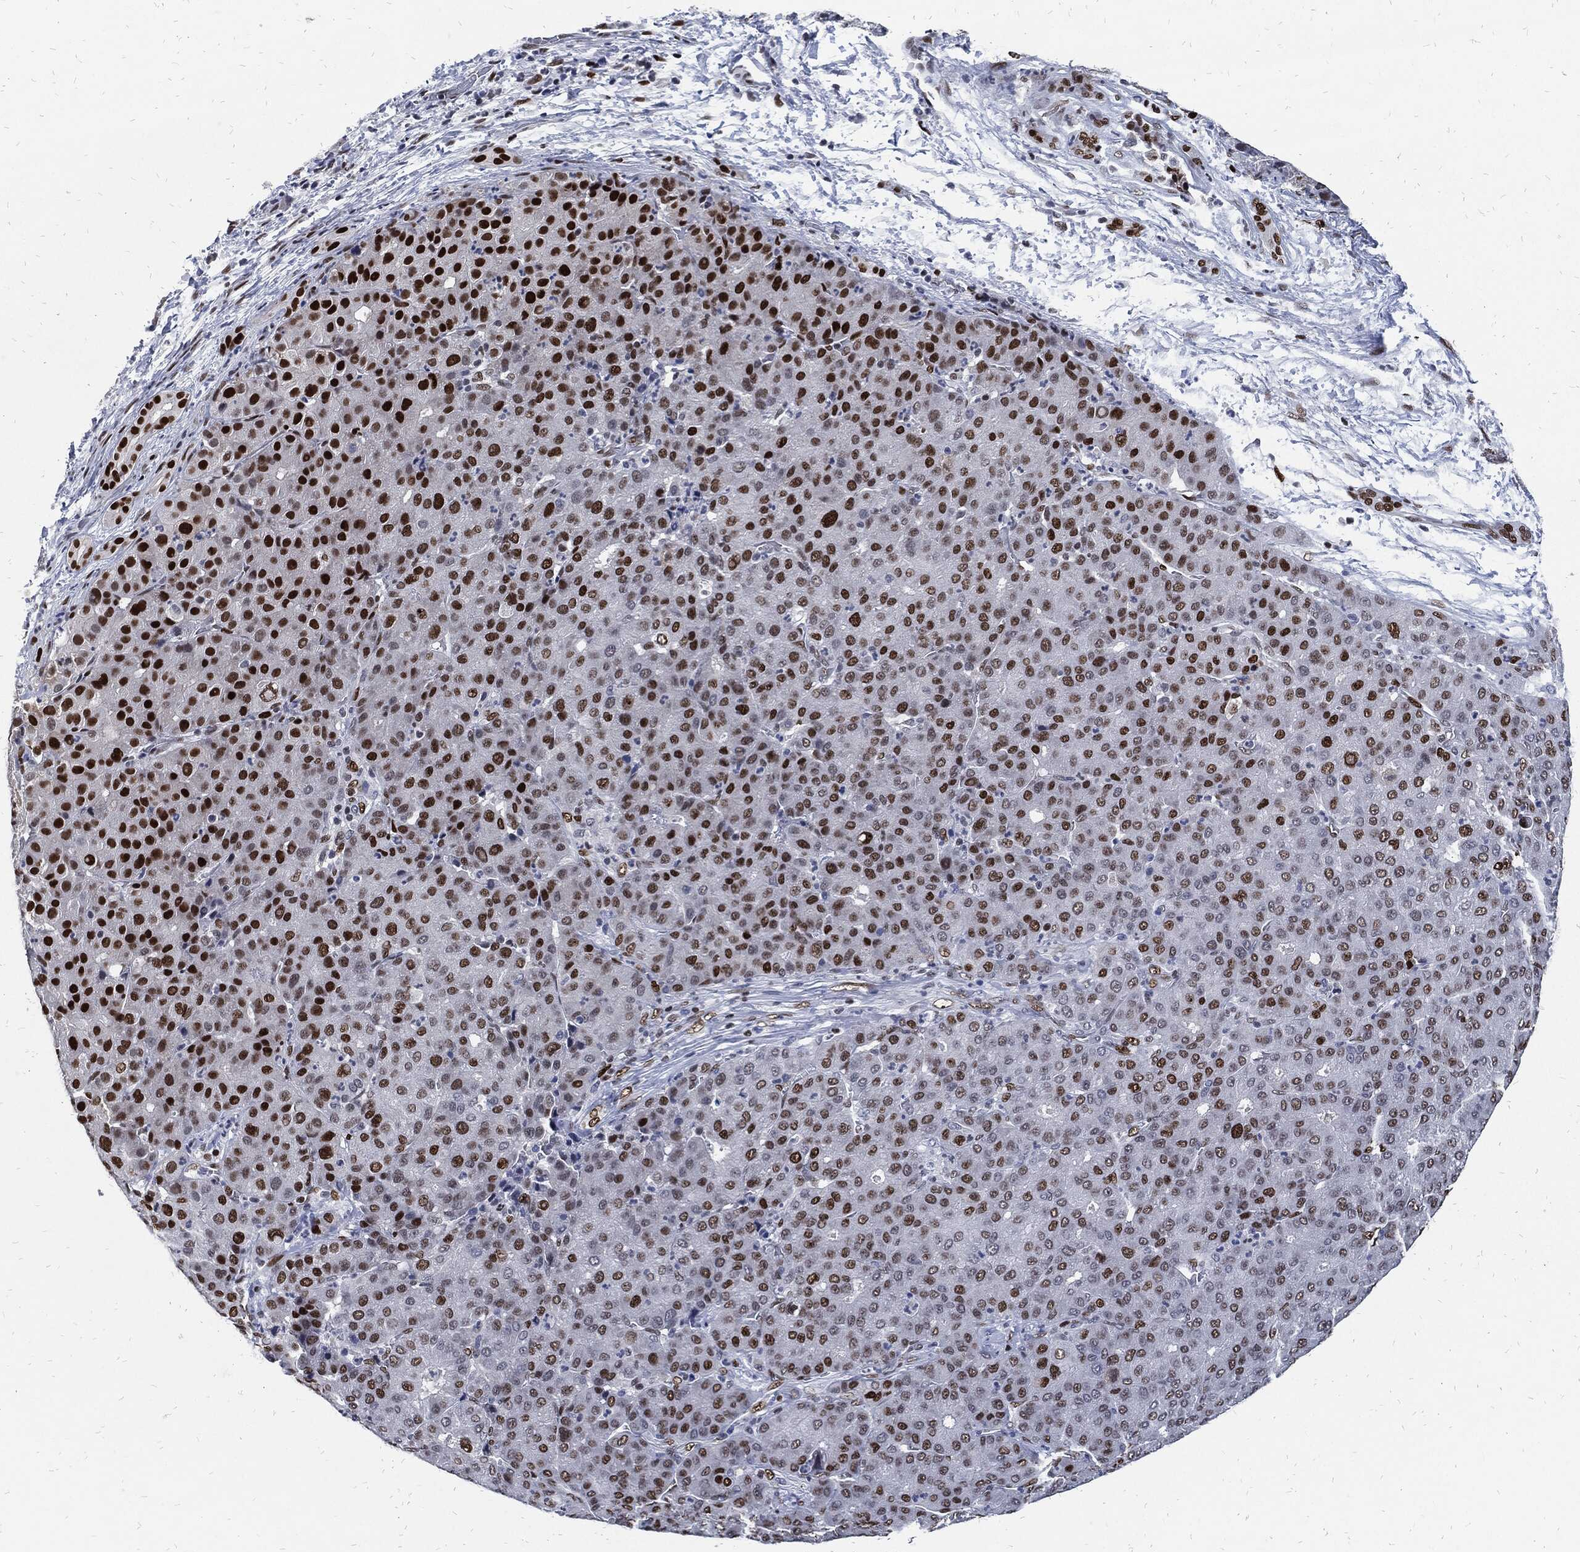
{"staining": {"intensity": "strong", "quantity": "25%-75%", "location": "nuclear"}, "tissue": "liver cancer", "cell_type": "Tumor cells", "image_type": "cancer", "snomed": [{"axis": "morphology", "description": "Carcinoma, Hepatocellular, NOS"}, {"axis": "topography", "description": "Liver"}], "caption": "Immunohistochemical staining of human liver cancer (hepatocellular carcinoma) demonstrates high levels of strong nuclear protein staining in about 25%-75% of tumor cells. Immunohistochemistry stains the protein in brown and the nuclei are stained blue.", "gene": "JUN", "patient": {"sex": "male", "age": 65}}